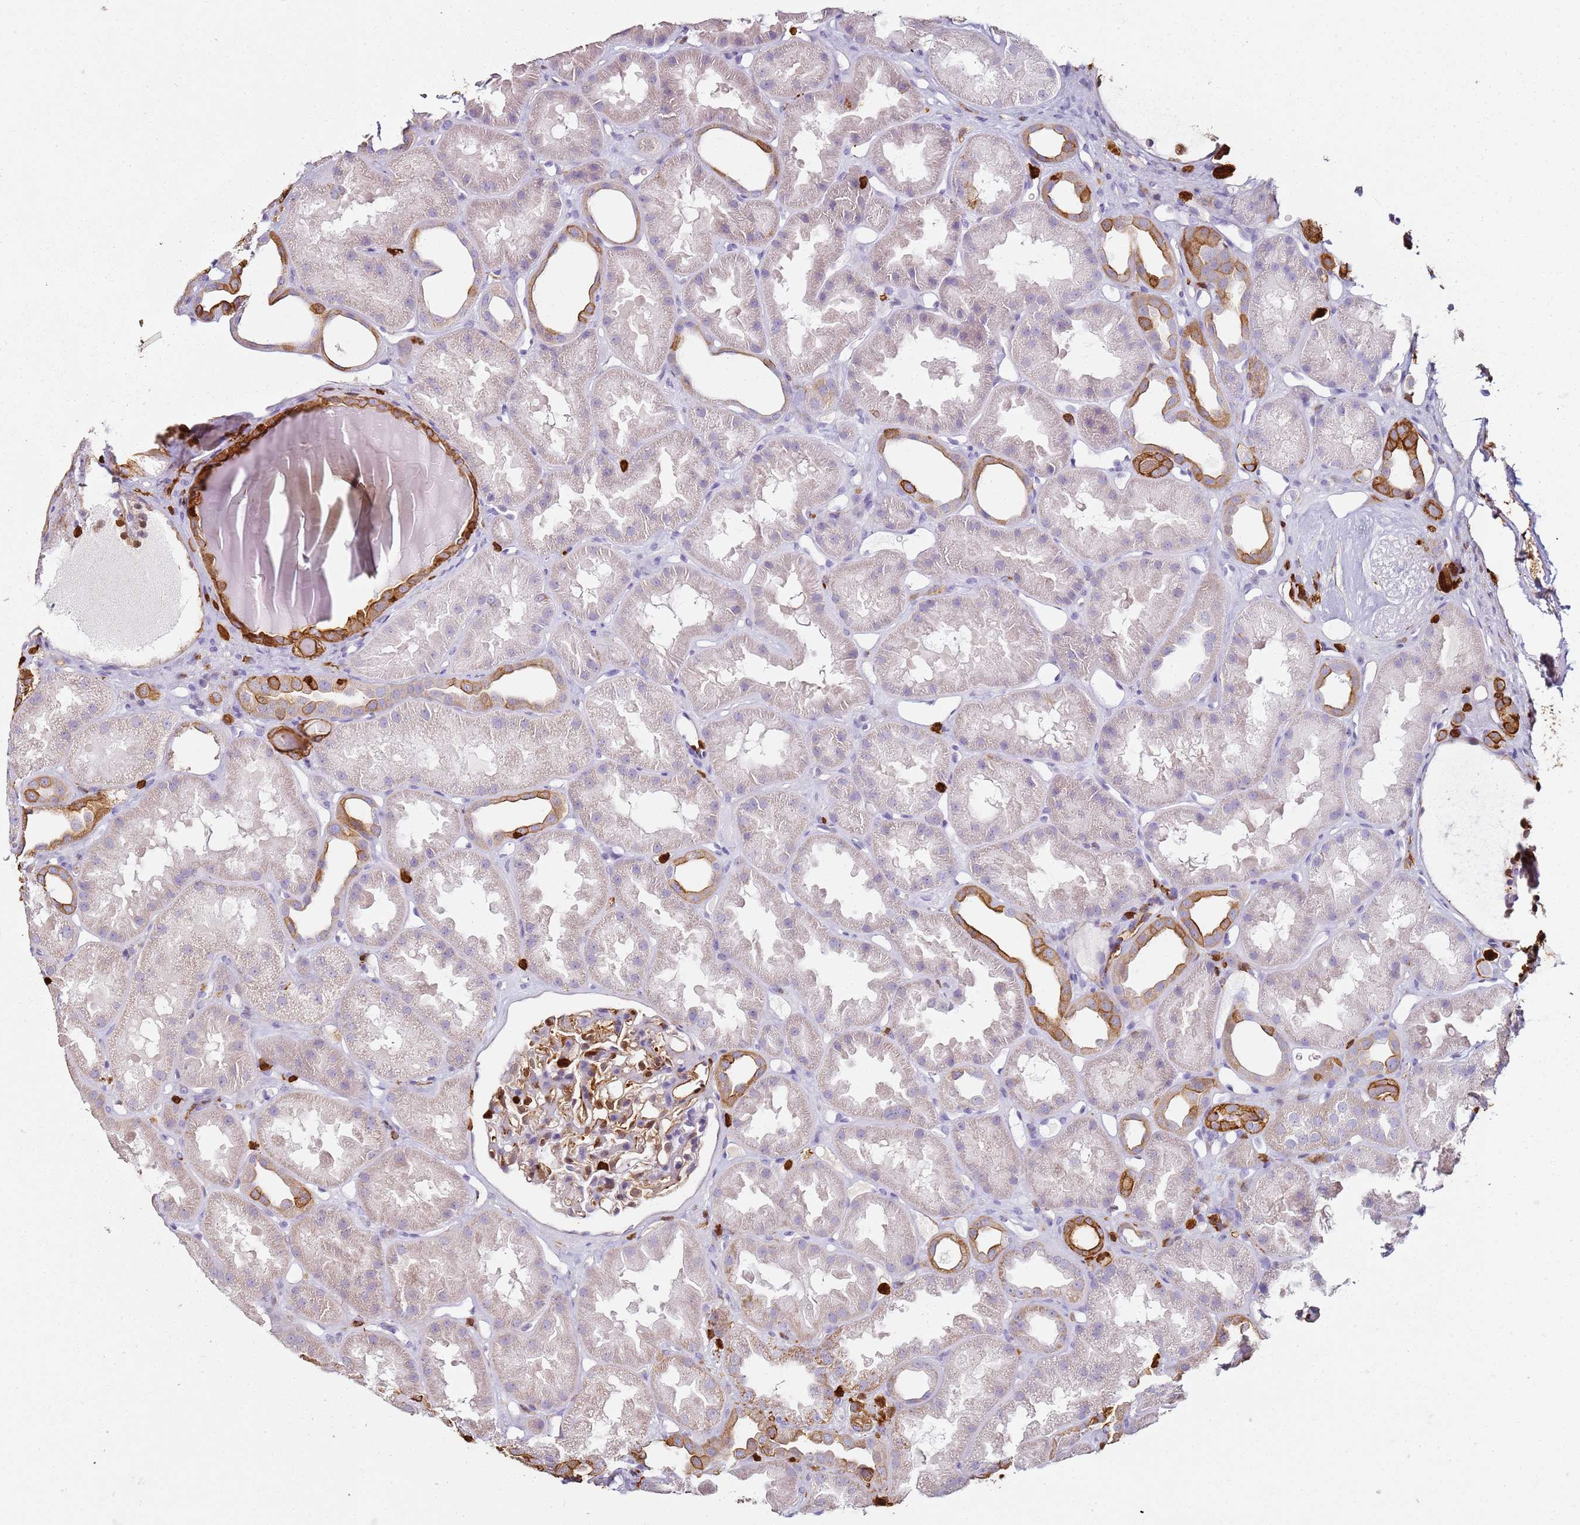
{"staining": {"intensity": "moderate", "quantity": "<25%", "location": "cytoplasmic/membranous"}, "tissue": "kidney", "cell_type": "Cells in glomeruli", "image_type": "normal", "snomed": [{"axis": "morphology", "description": "Normal tissue, NOS"}, {"axis": "topography", "description": "Kidney"}], "caption": "Immunohistochemistry image of unremarkable kidney: human kidney stained using immunohistochemistry (IHC) displays low levels of moderate protein expression localized specifically in the cytoplasmic/membranous of cells in glomeruli, appearing as a cytoplasmic/membranous brown color.", "gene": "S100A4", "patient": {"sex": "male", "age": 61}}